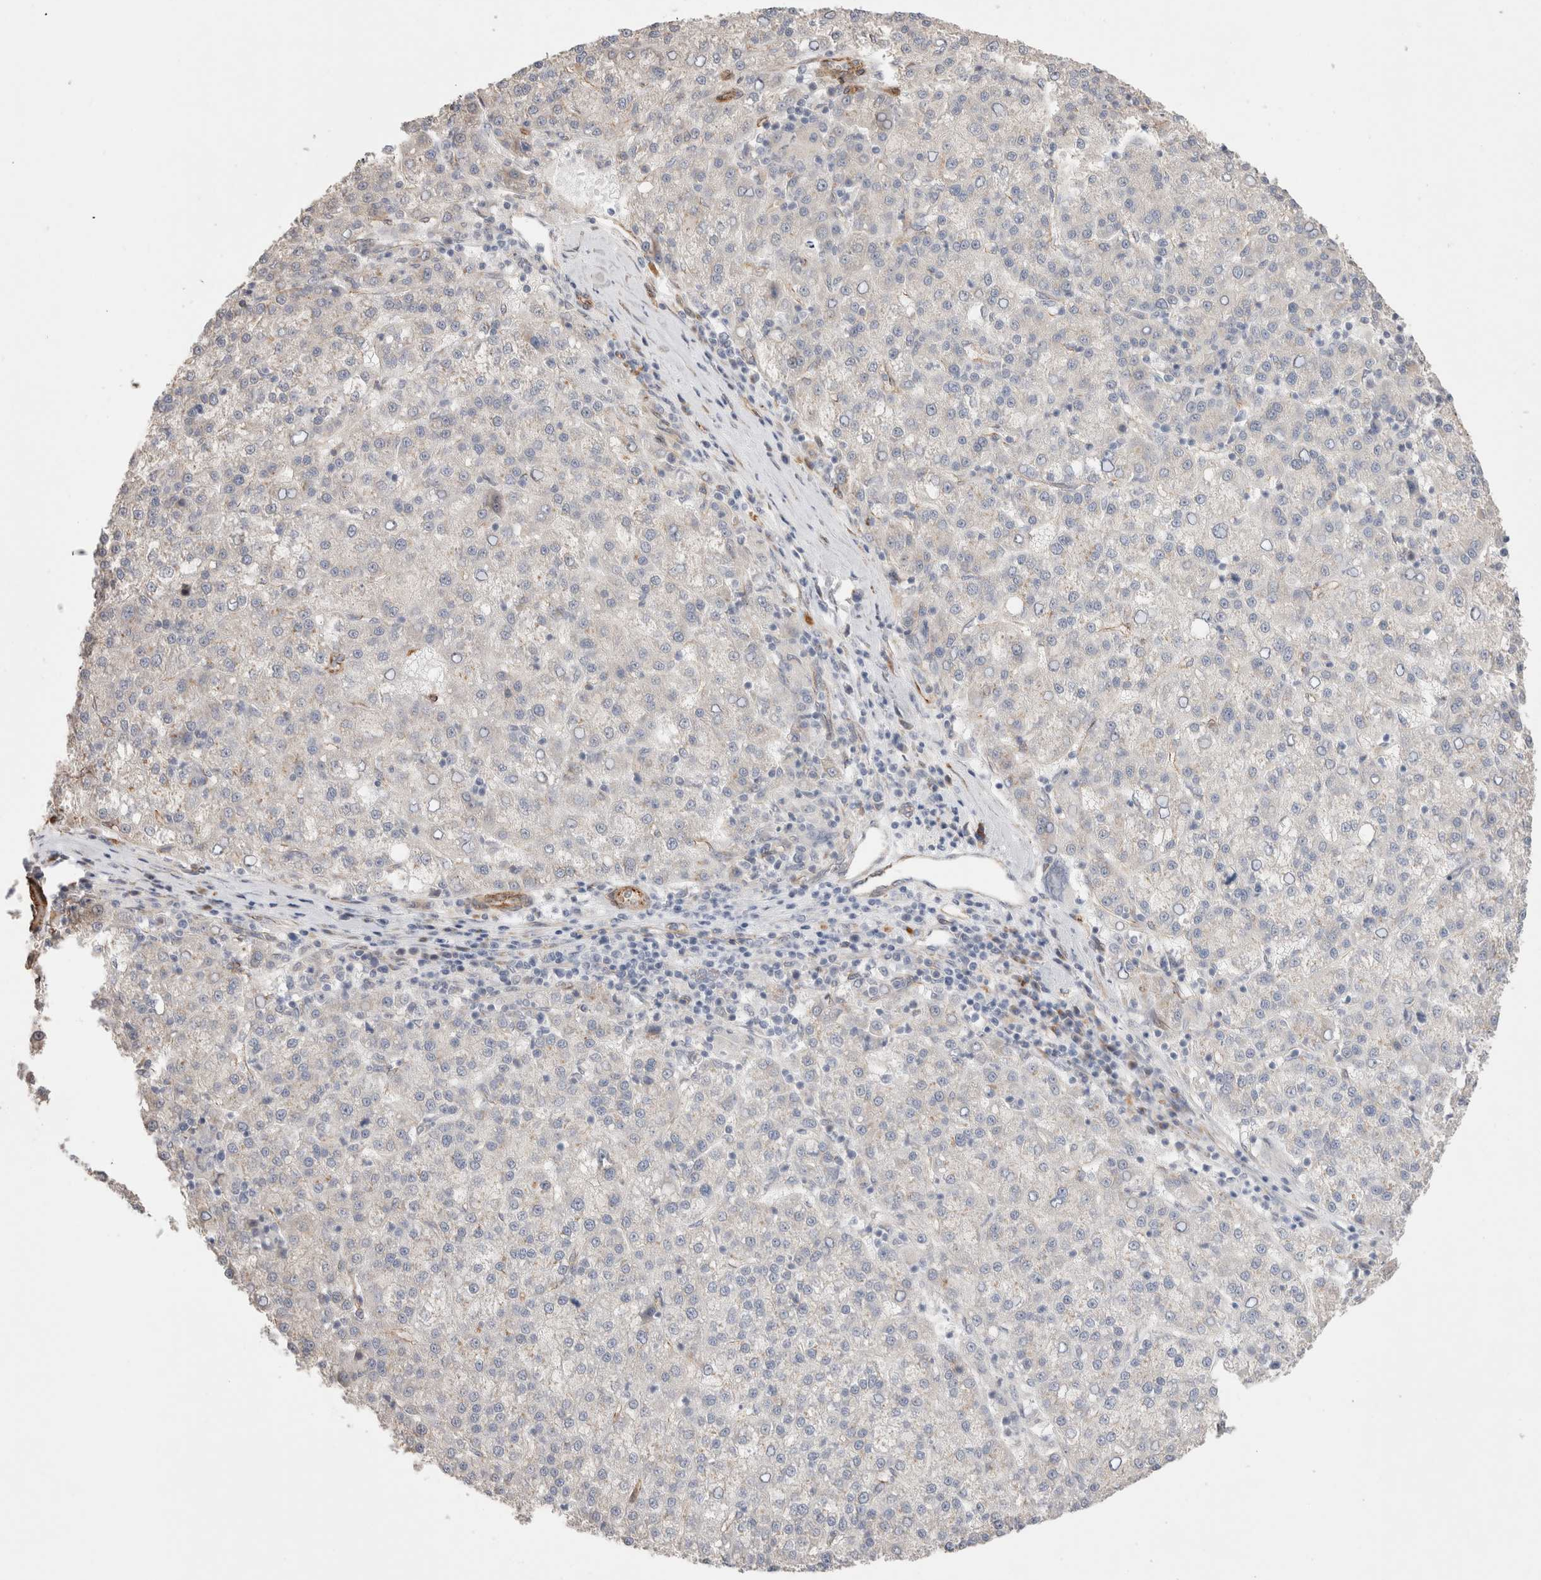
{"staining": {"intensity": "weak", "quantity": "<25%", "location": "cytoplasmic/membranous"}, "tissue": "liver cancer", "cell_type": "Tumor cells", "image_type": "cancer", "snomed": [{"axis": "morphology", "description": "Carcinoma, Hepatocellular, NOS"}, {"axis": "topography", "description": "Liver"}], "caption": "Image shows no significant protein expression in tumor cells of liver hepatocellular carcinoma.", "gene": "CAAP1", "patient": {"sex": "female", "age": 58}}